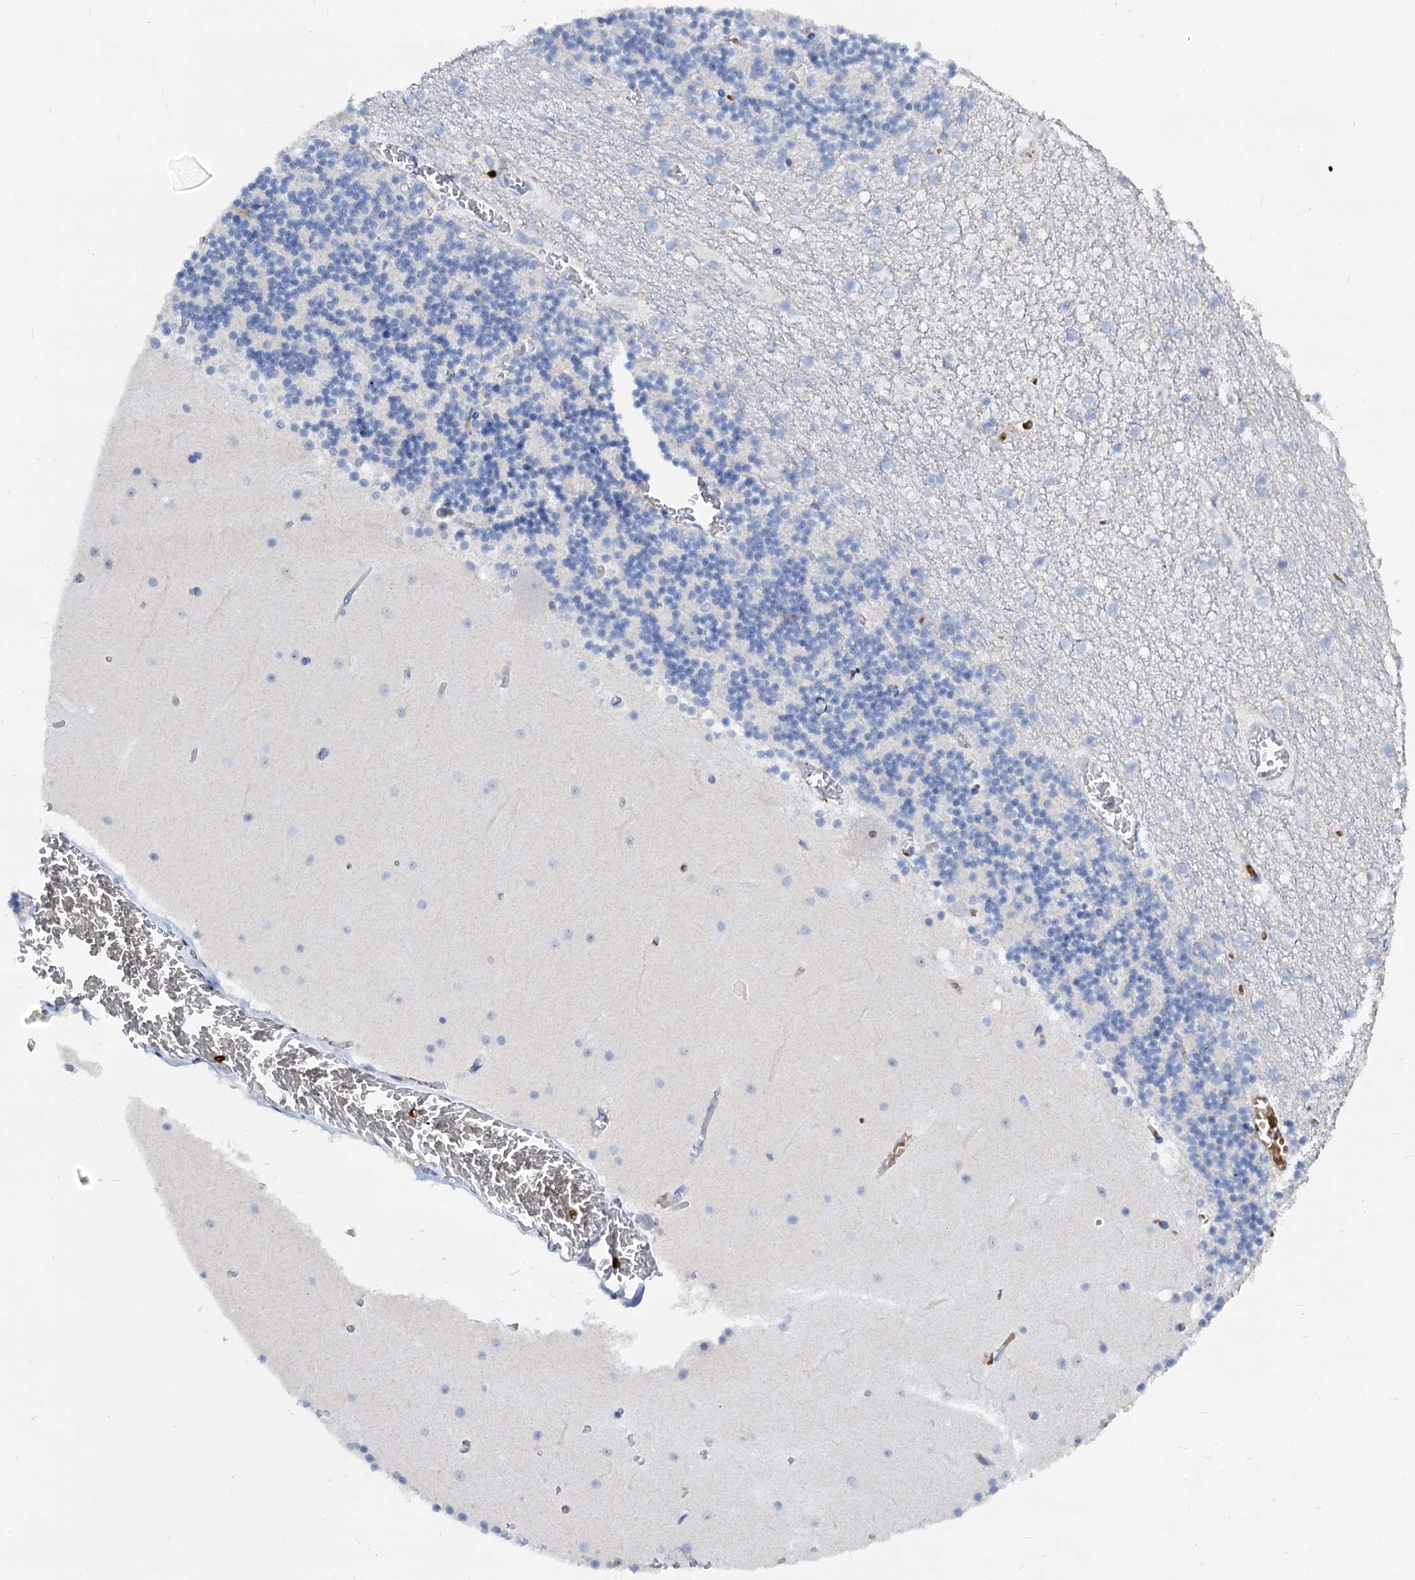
{"staining": {"intensity": "negative", "quantity": "none", "location": "none"}, "tissue": "cerebellum", "cell_type": "Cells in granular layer", "image_type": "normal", "snomed": [{"axis": "morphology", "description": "Normal tissue, NOS"}, {"axis": "topography", "description": "Cerebellum"}], "caption": "Benign cerebellum was stained to show a protein in brown. There is no significant staining in cells in granular layer.", "gene": "RAB27A", "patient": {"sex": "female", "age": 28}}